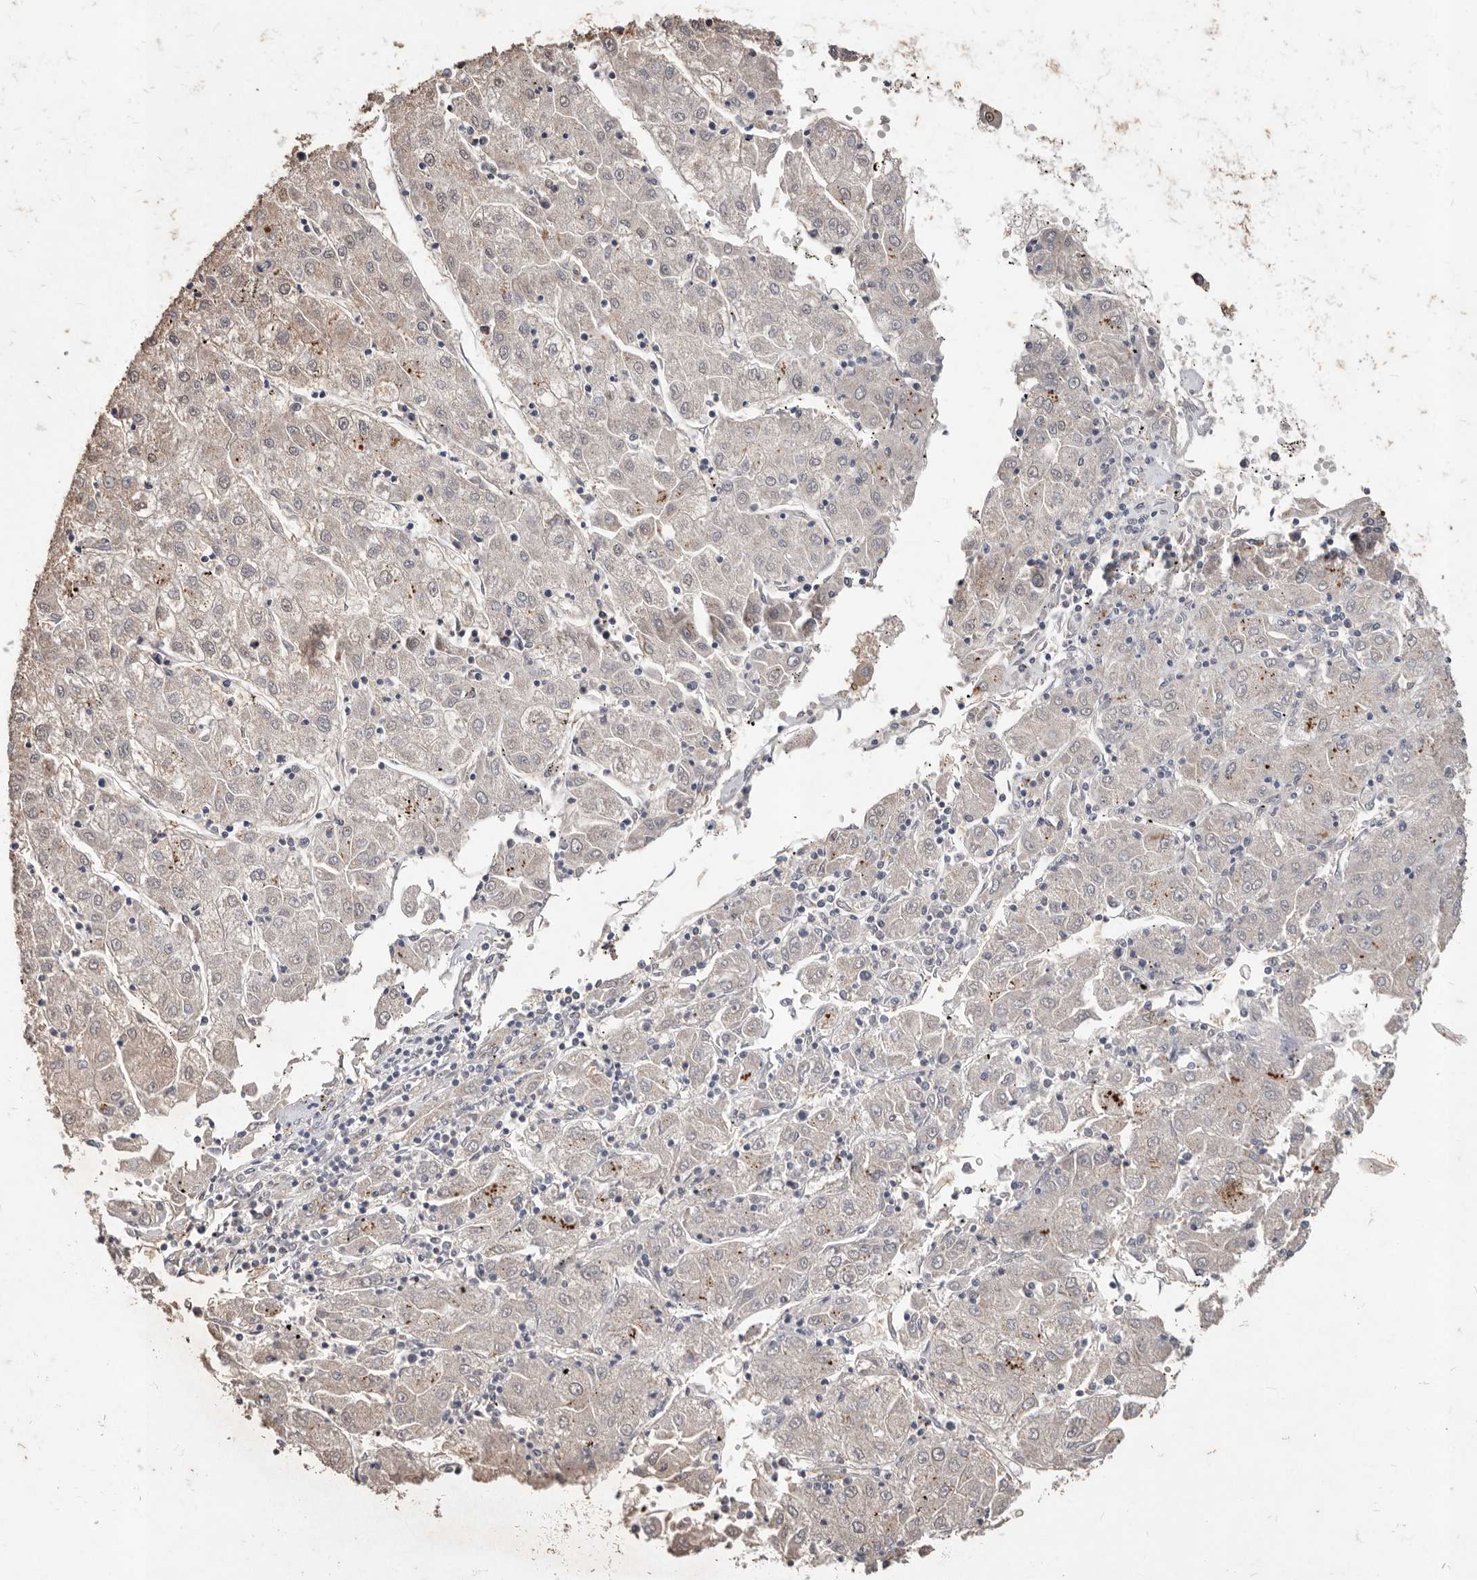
{"staining": {"intensity": "moderate", "quantity": "<25%", "location": "cytoplasmic/membranous"}, "tissue": "liver cancer", "cell_type": "Tumor cells", "image_type": "cancer", "snomed": [{"axis": "morphology", "description": "Carcinoma, Hepatocellular, NOS"}, {"axis": "topography", "description": "Liver"}], "caption": "Immunohistochemical staining of liver hepatocellular carcinoma shows moderate cytoplasmic/membranous protein expression in about <25% of tumor cells.", "gene": "WDR77", "patient": {"sex": "male", "age": 72}}